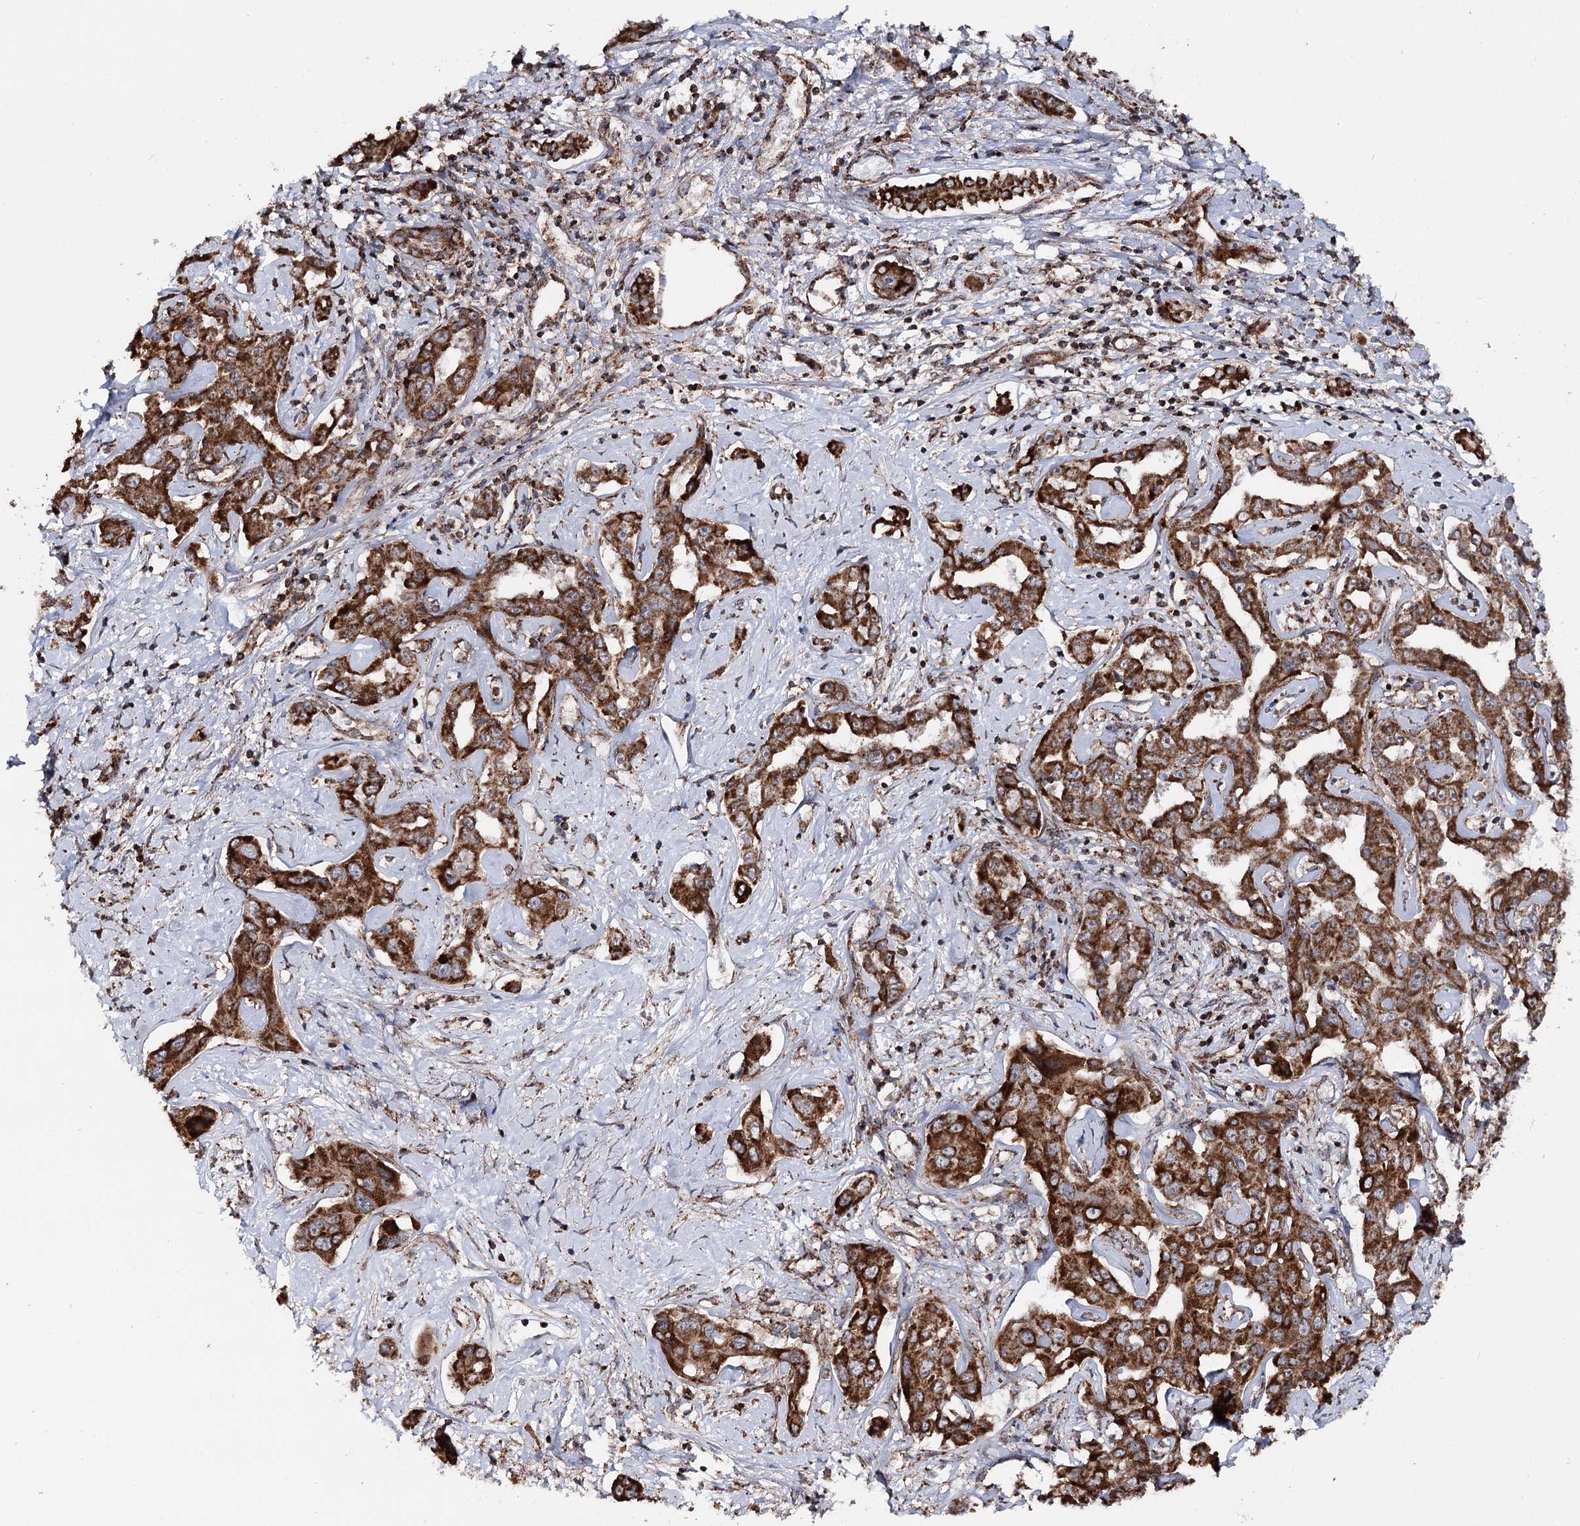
{"staining": {"intensity": "strong", "quantity": ">75%", "location": "cytoplasmic/membranous"}, "tissue": "liver cancer", "cell_type": "Tumor cells", "image_type": "cancer", "snomed": [{"axis": "morphology", "description": "Cholangiocarcinoma"}, {"axis": "topography", "description": "Liver"}], "caption": "Immunohistochemistry photomicrograph of liver cancer (cholangiocarcinoma) stained for a protein (brown), which exhibits high levels of strong cytoplasmic/membranous positivity in about >75% of tumor cells.", "gene": "FGFR1OP2", "patient": {"sex": "male", "age": 59}}